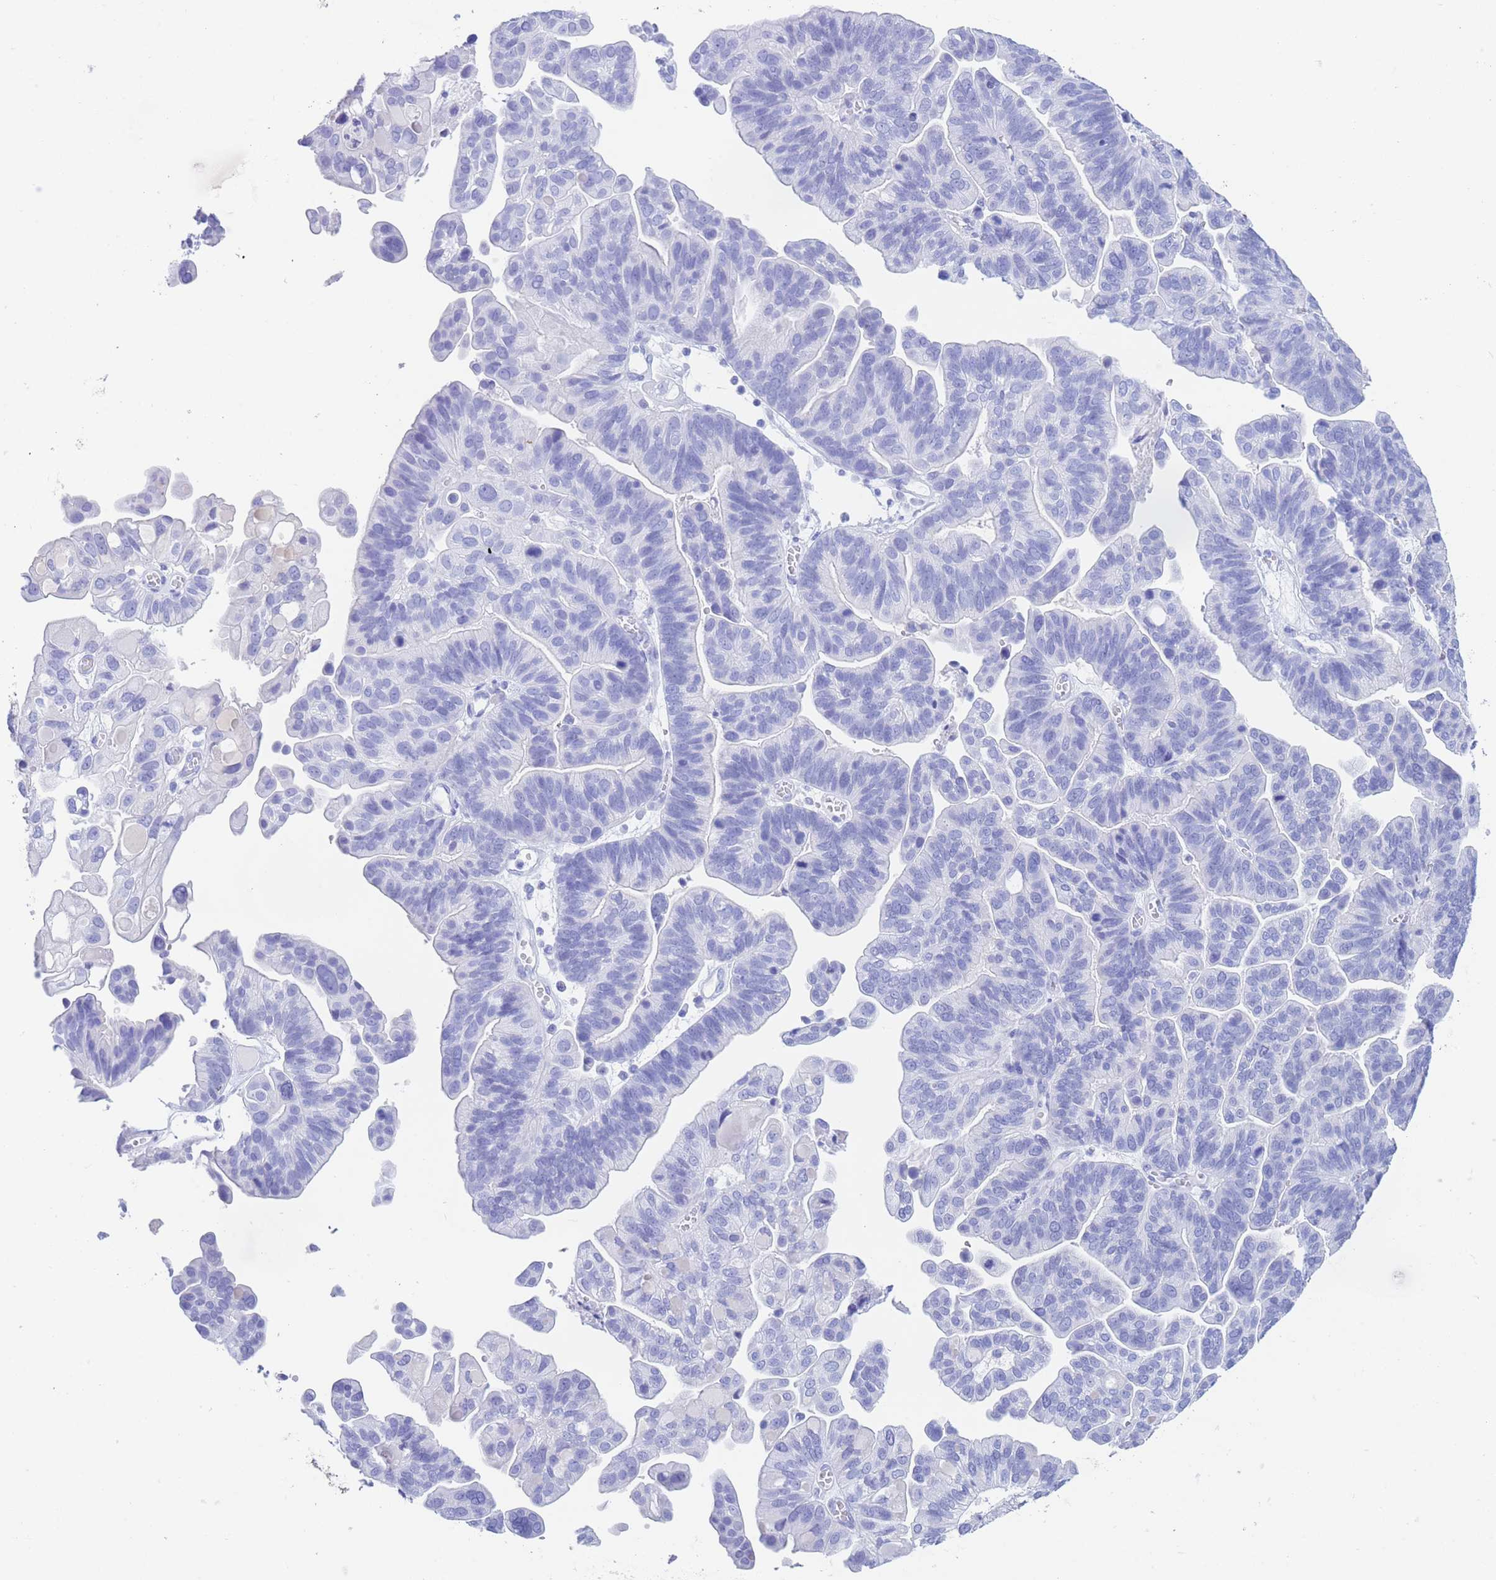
{"staining": {"intensity": "negative", "quantity": "none", "location": "none"}, "tissue": "ovarian cancer", "cell_type": "Tumor cells", "image_type": "cancer", "snomed": [{"axis": "morphology", "description": "Cystadenocarcinoma, serous, NOS"}, {"axis": "topography", "description": "Ovary"}], "caption": "DAB (3,3'-diaminobenzidine) immunohistochemical staining of serous cystadenocarcinoma (ovarian) shows no significant staining in tumor cells.", "gene": "SLCO1B3", "patient": {"sex": "female", "age": 56}}